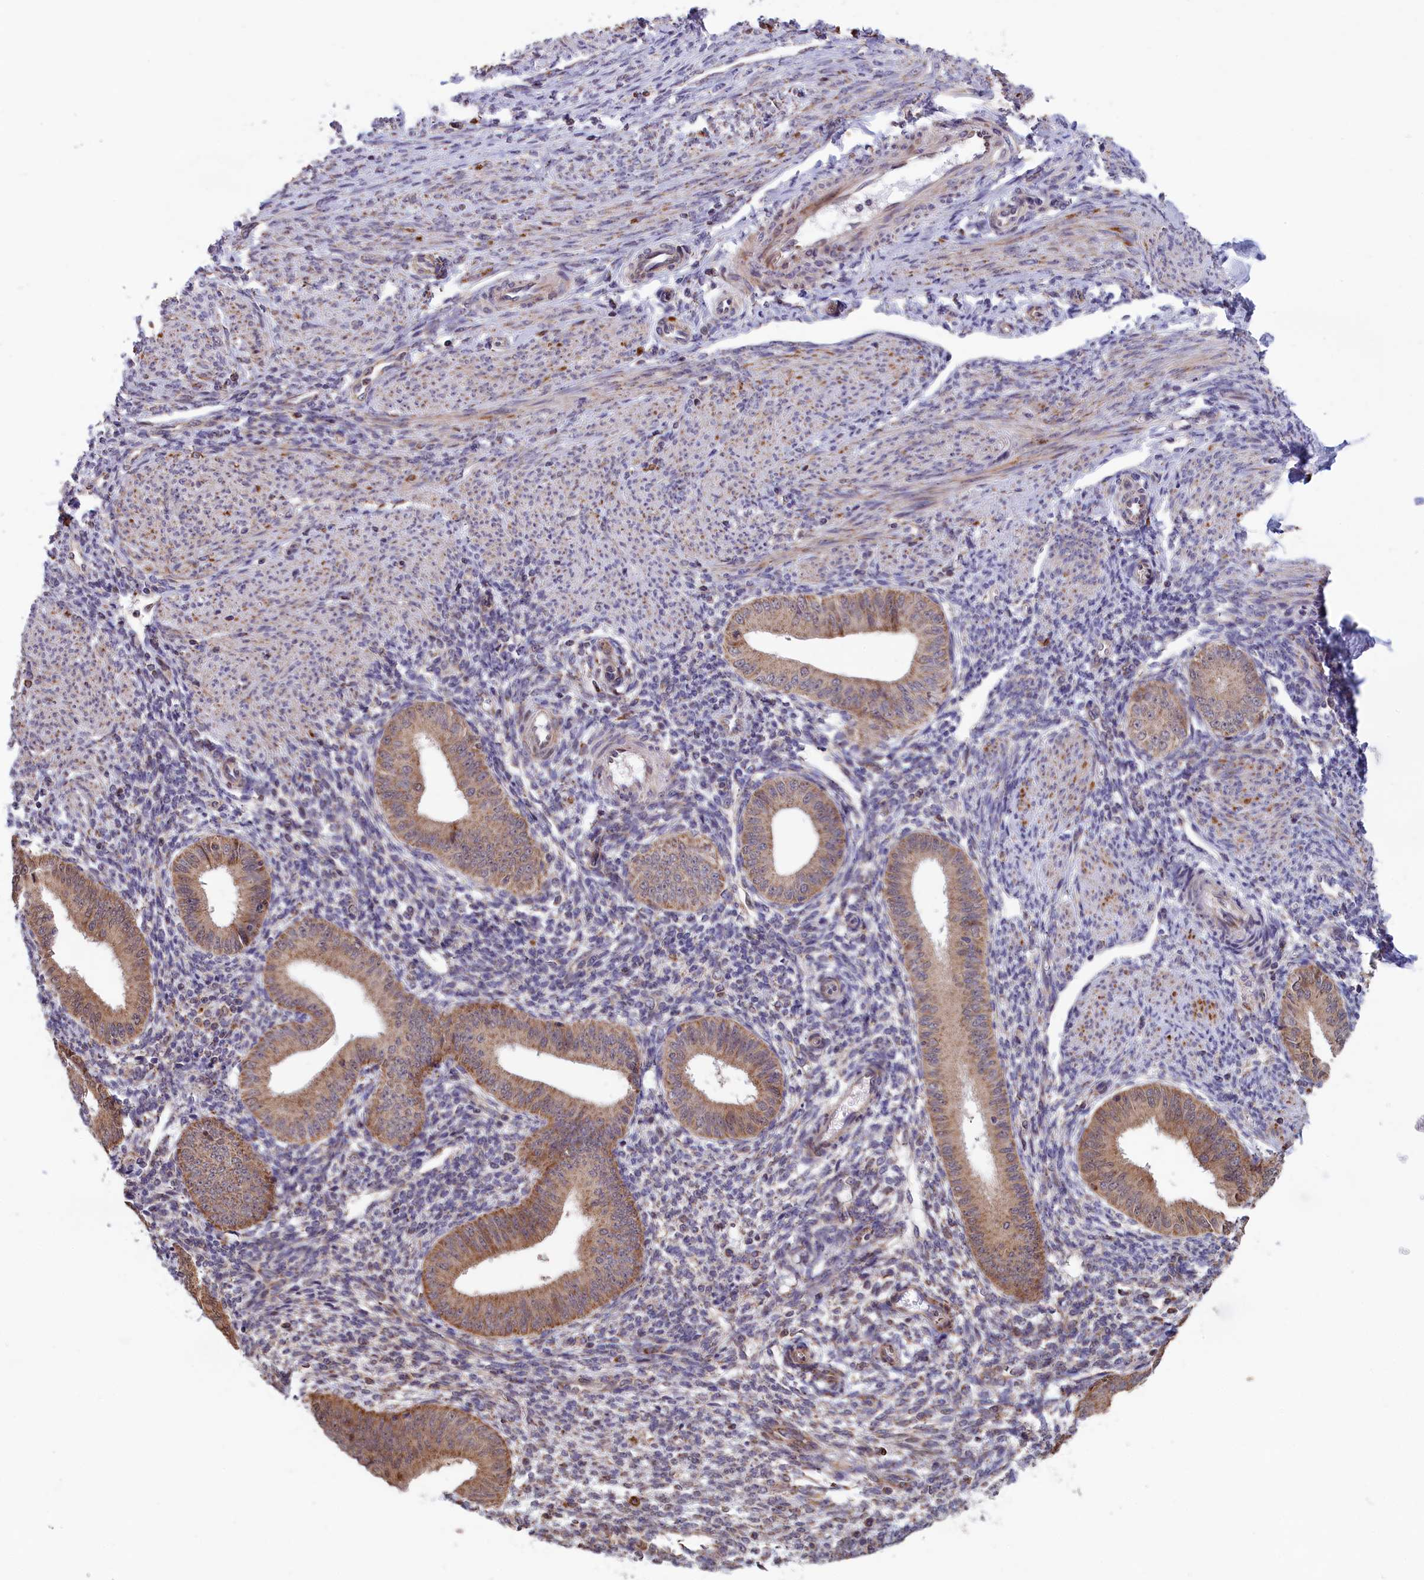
{"staining": {"intensity": "negative", "quantity": "none", "location": "none"}, "tissue": "endometrium", "cell_type": "Cells in endometrial stroma", "image_type": "normal", "snomed": [{"axis": "morphology", "description": "Normal tissue, NOS"}, {"axis": "topography", "description": "Uterus"}, {"axis": "topography", "description": "Endometrium"}], "caption": "This is an immunohistochemistry photomicrograph of normal endometrium. There is no expression in cells in endometrial stroma.", "gene": "TIMM44", "patient": {"sex": "female", "age": 48}}